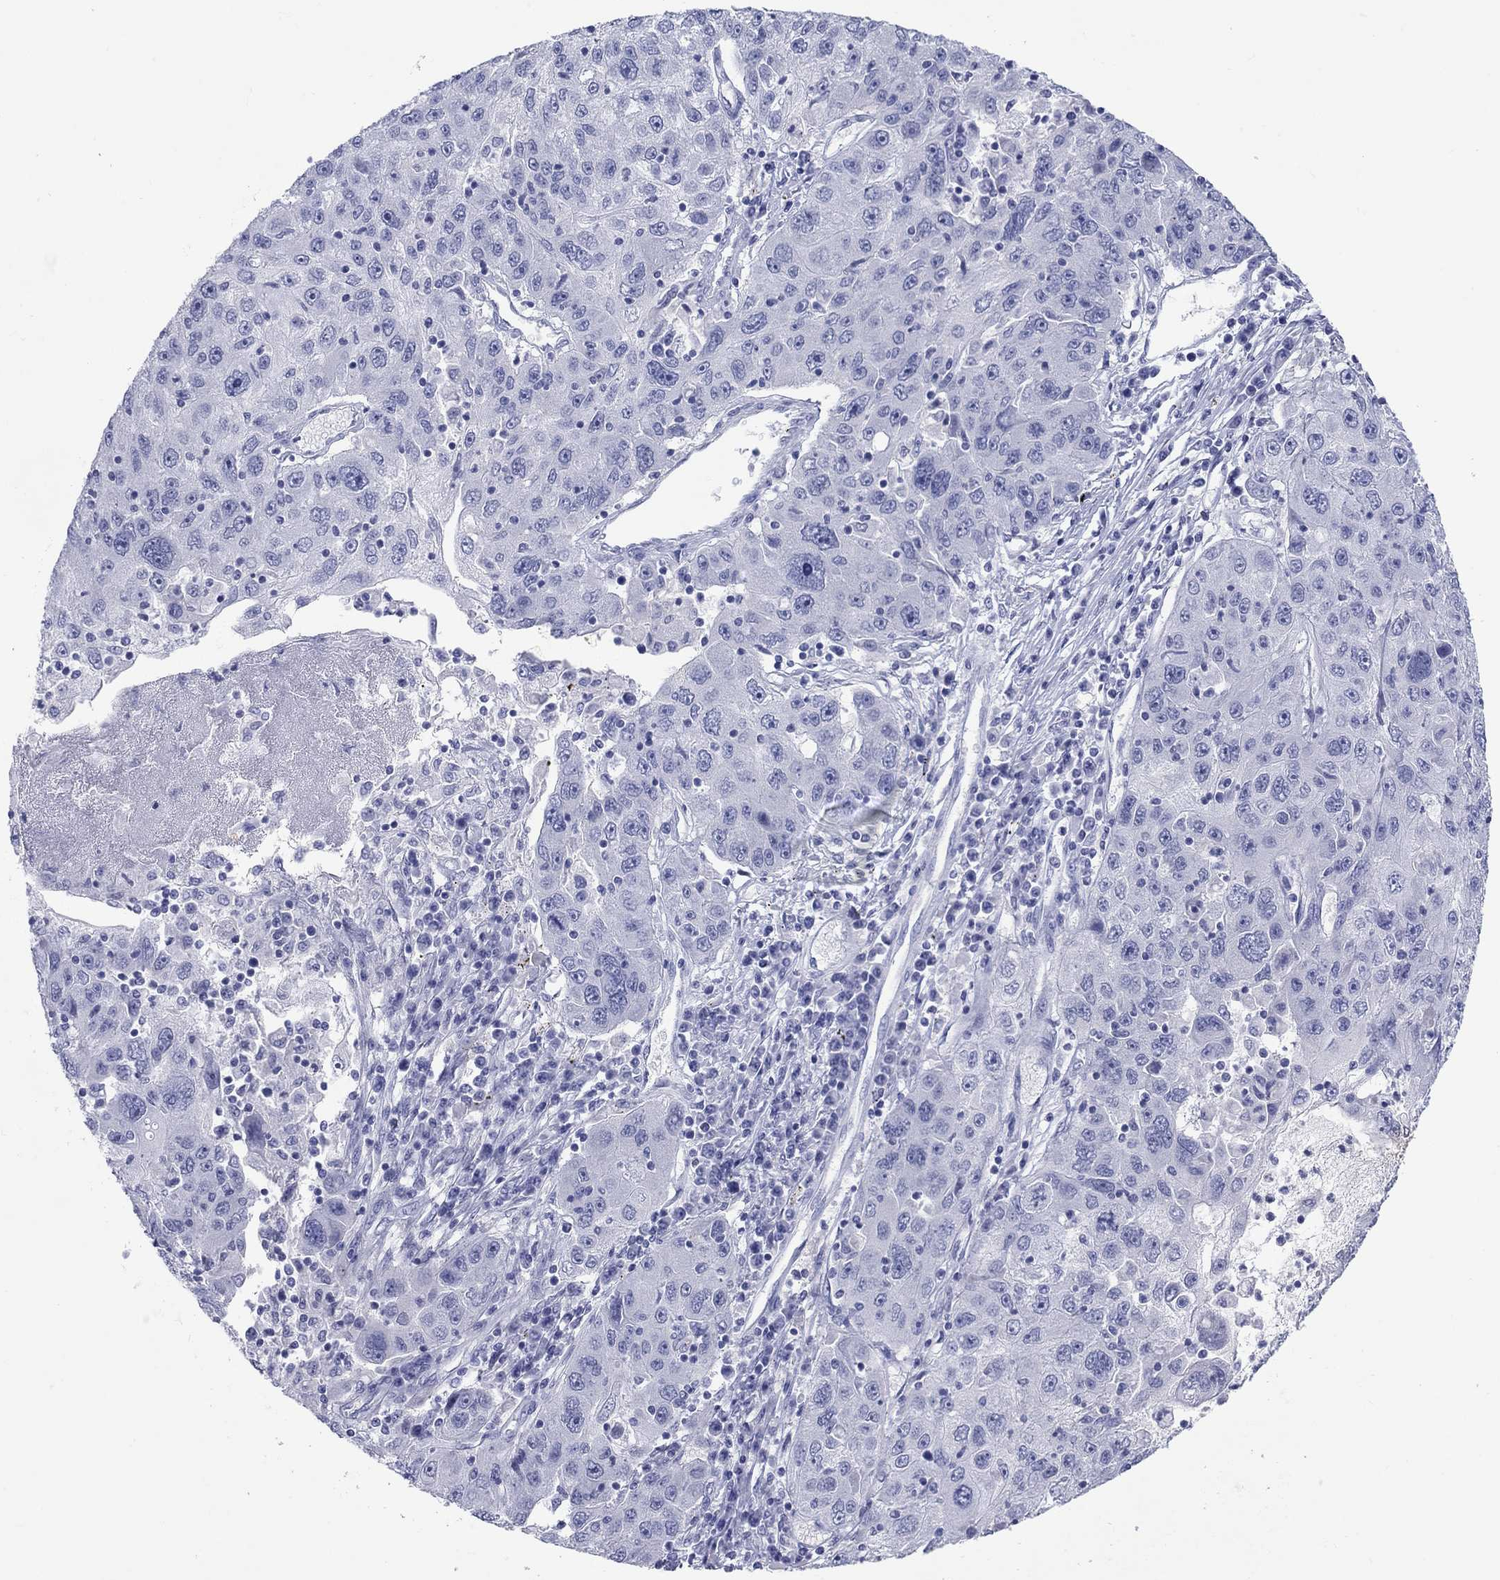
{"staining": {"intensity": "negative", "quantity": "none", "location": "none"}, "tissue": "stomach cancer", "cell_type": "Tumor cells", "image_type": "cancer", "snomed": [{"axis": "morphology", "description": "Adenocarcinoma, NOS"}, {"axis": "topography", "description": "Stomach"}], "caption": "Tumor cells show no significant positivity in adenocarcinoma (stomach). (DAB immunohistochemistry, high magnification).", "gene": "ATP4A", "patient": {"sex": "male", "age": 56}}